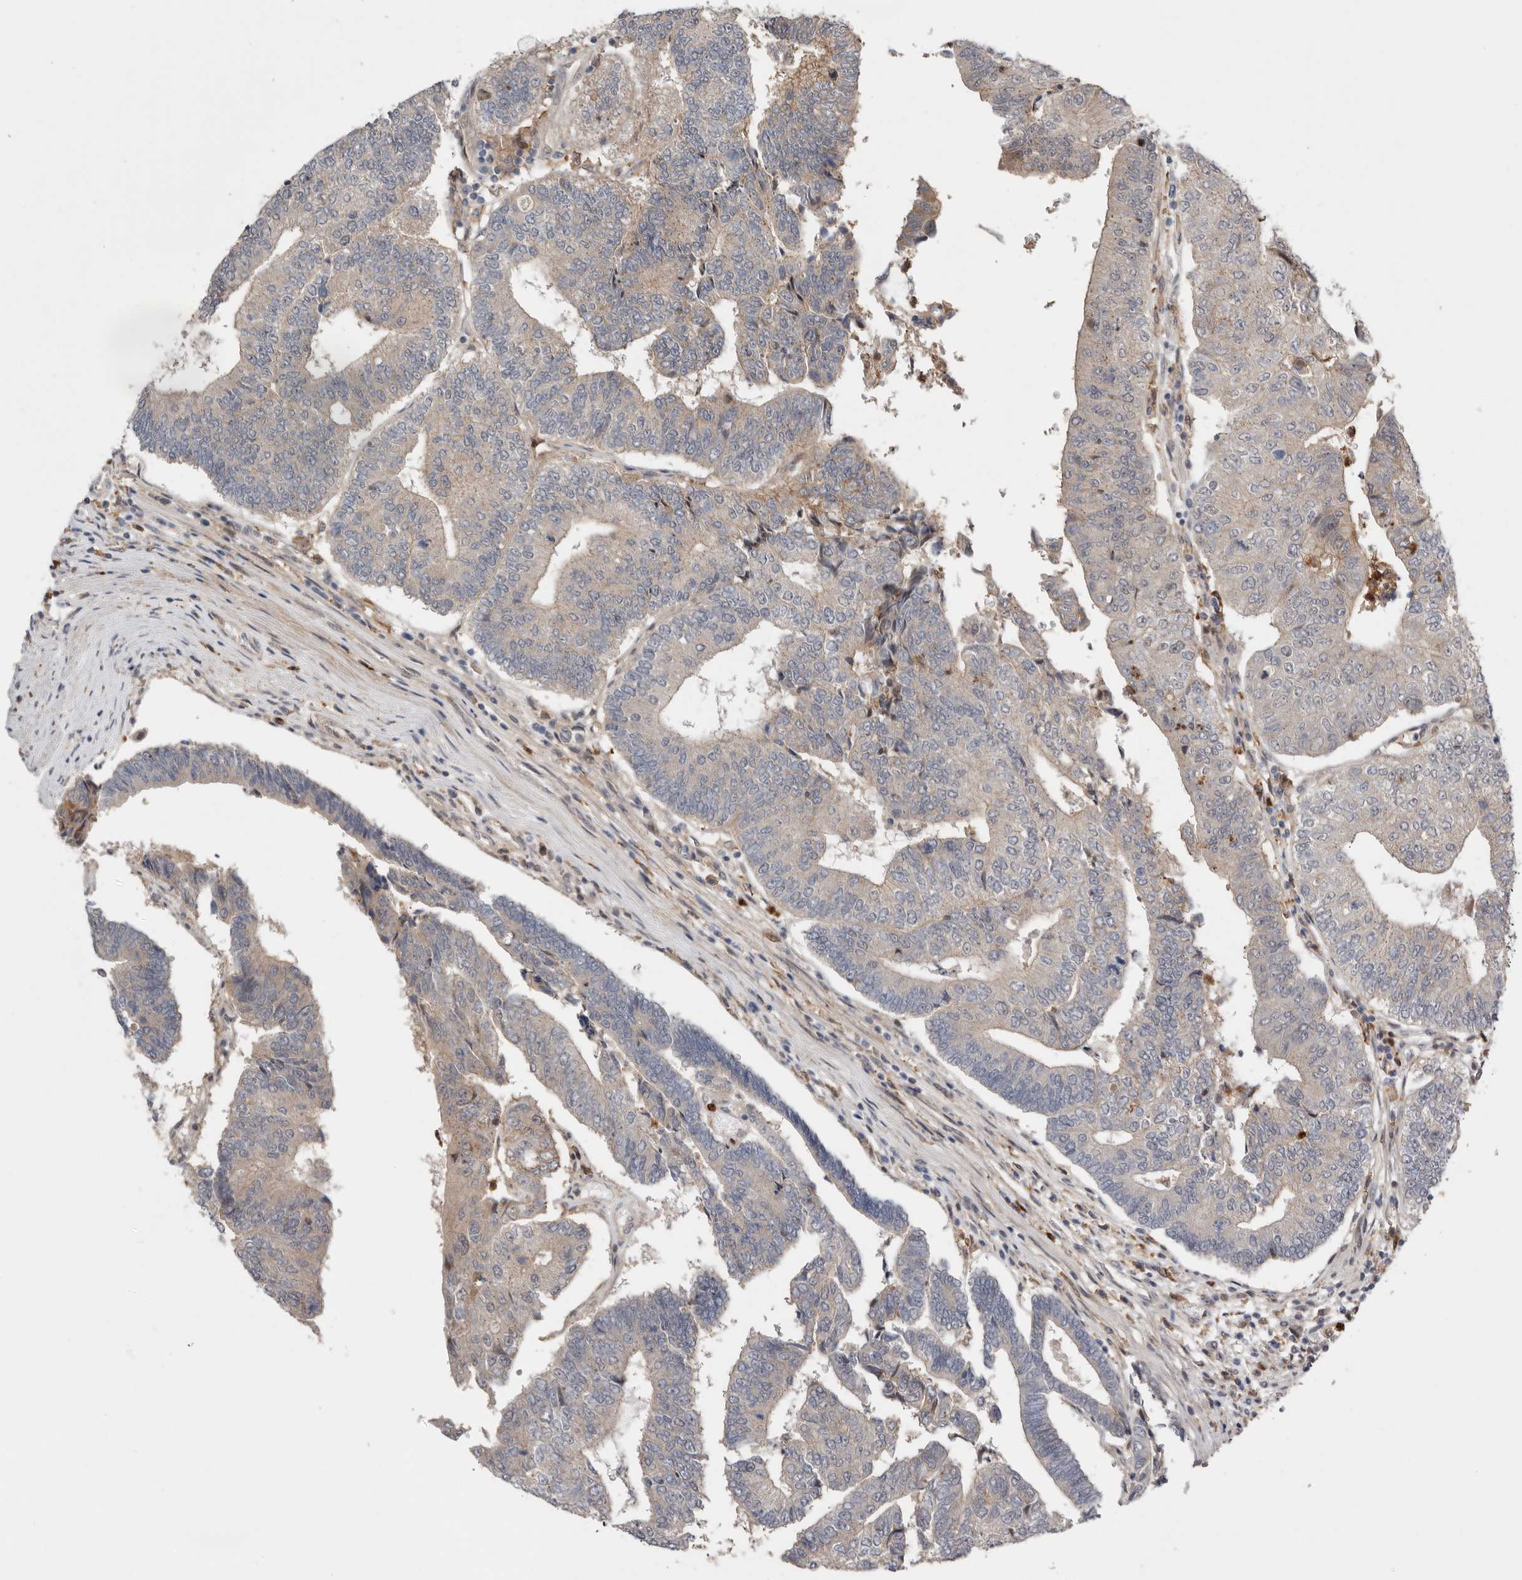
{"staining": {"intensity": "negative", "quantity": "none", "location": "none"}, "tissue": "colorectal cancer", "cell_type": "Tumor cells", "image_type": "cancer", "snomed": [{"axis": "morphology", "description": "Adenocarcinoma, NOS"}, {"axis": "topography", "description": "Colon"}], "caption": "IHC micrograph of neoplastic tissue: colorectal cancer (adenocarcinoma) stained with DAB (3,3'-diaminobenzidine) demonstrates no significant protein expression in tumor cells. (Stains: DAB immunohistochemistry (IHC) with hematoxylin counter stain, Microscopy: brightfield microscopy at high magnification).", "gene": "MSRB2", "patient": {"sex": "female", "age": 67}}